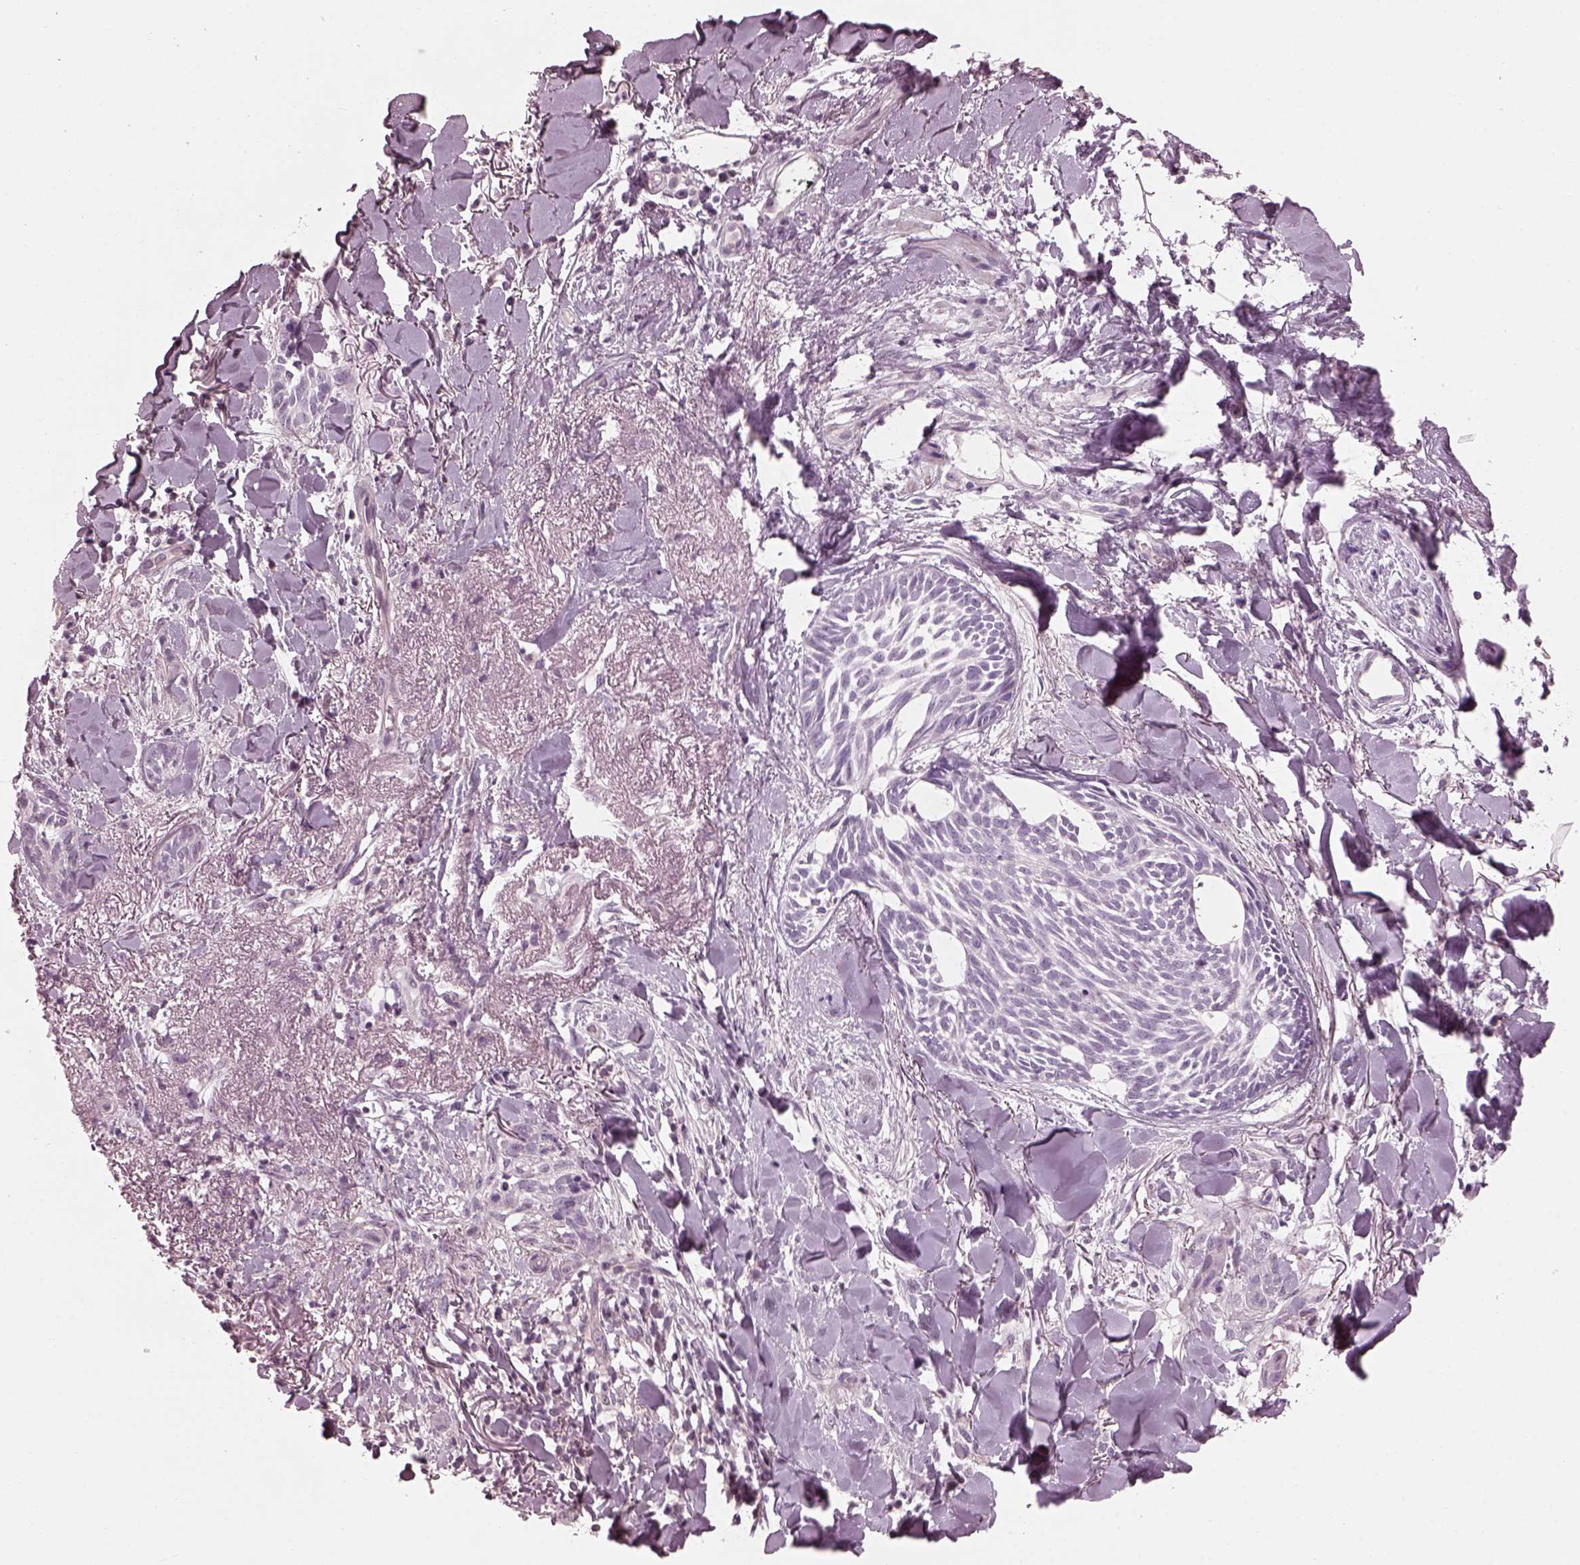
{"staining": {"intensity": "negative", "quantity": "none", "location": "none"}, "tissue": "skin cancer", "cell_type": "Tumor cells", "image_type": "cancer", "snomed": [{"axis": "morphology", "description": "Normal tissue, NOS"}, {"axis": "morphology", "description": "Basal cell carcinoma"}, {"axis": "topography", "description": "Skin"}], "caption": "Tumor cells show no significant protein positivity in skin cancer.", "gene": "BFSP1", "patient": {"sex": "male", "age": 84}}